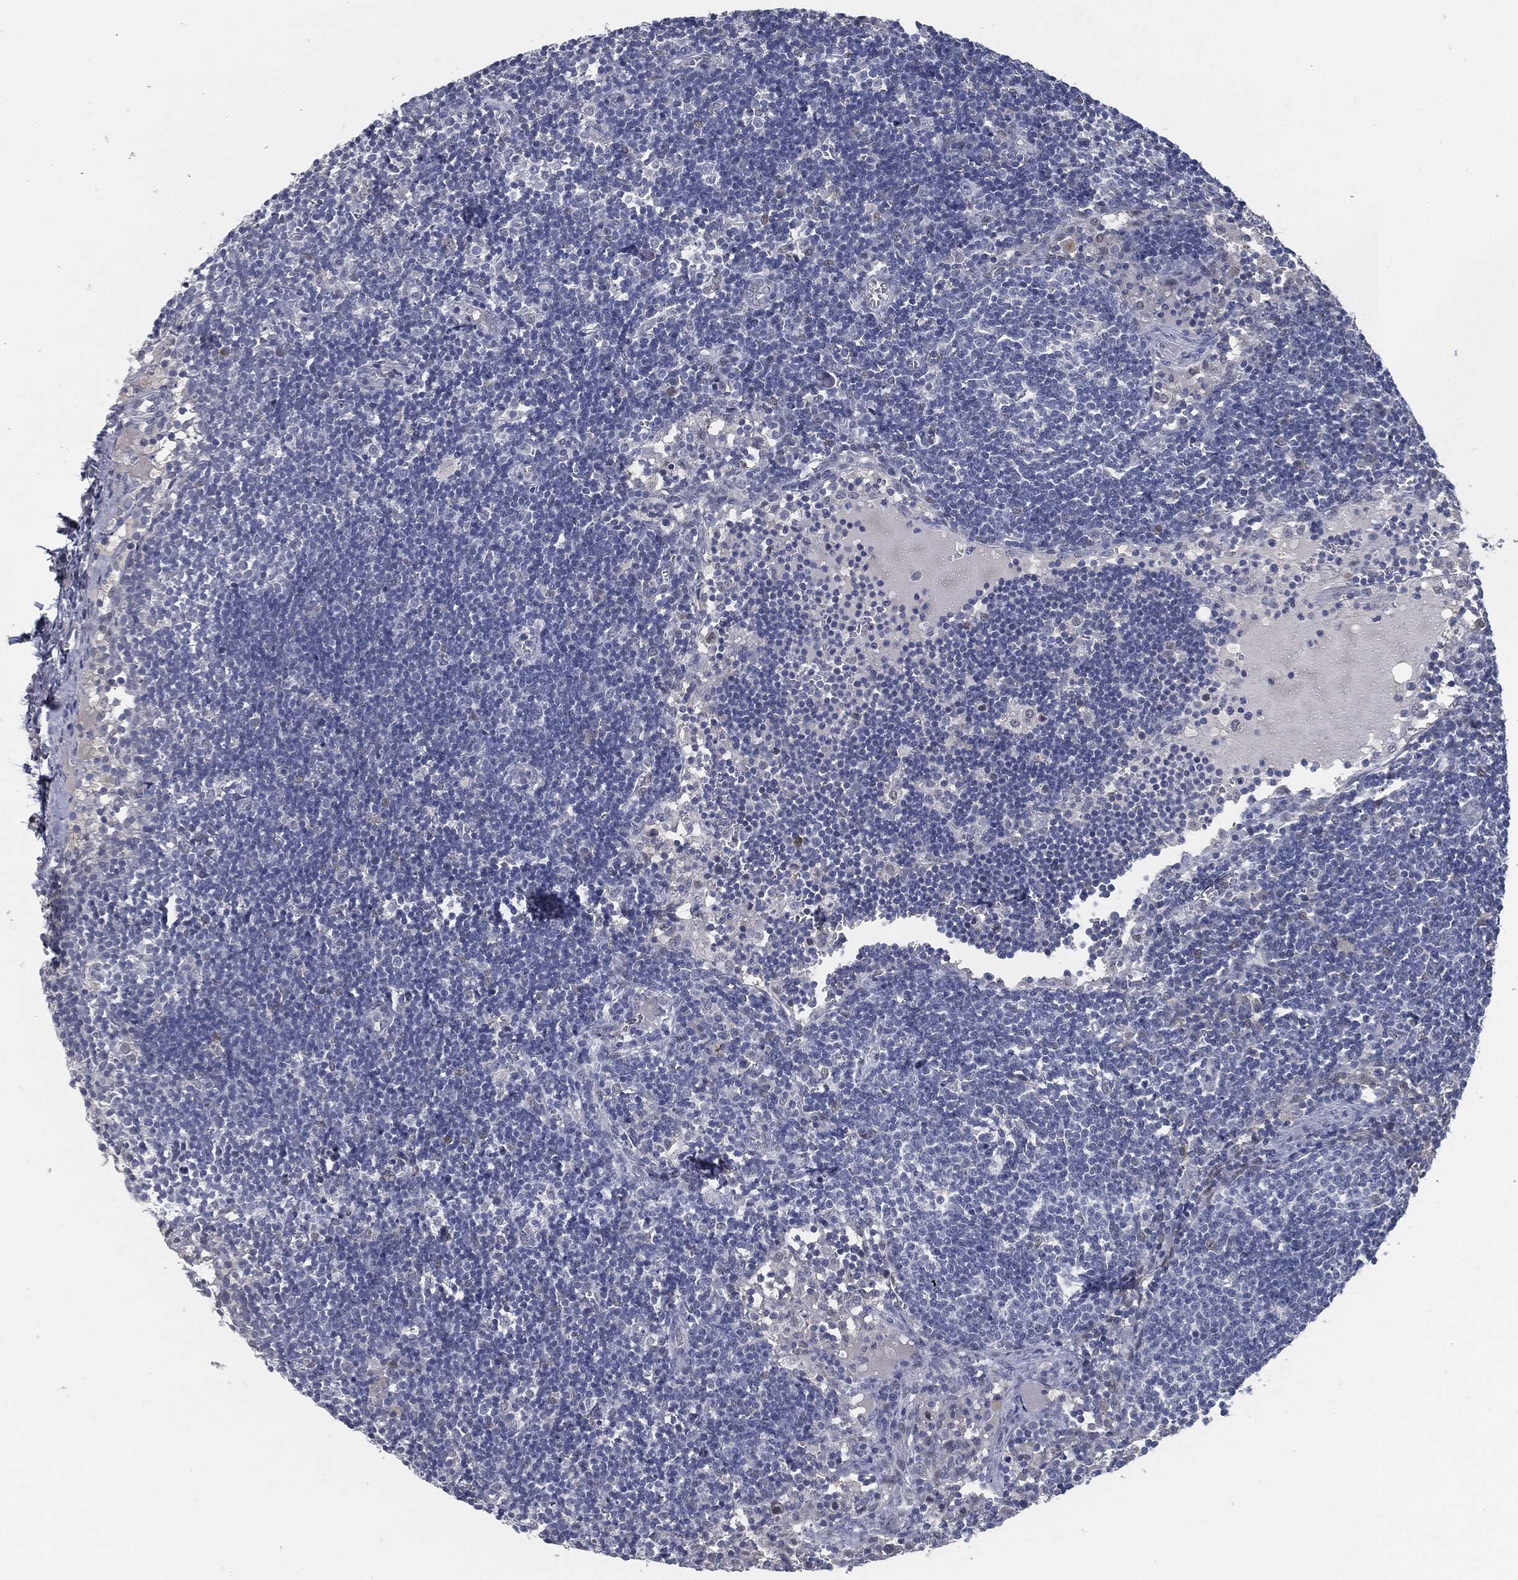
{"staining": {"intensity": "negative", "quantity": "none", "location": "none"}, "tissue": "lymph node", "cell_type": "Germinal center cells", "image_type": "normal", "snomed": [{"axis": "morphology", "description": "Normal tissue, NOS"}, {"axis": "morphology", "description": "Adenocarcinoma, NOS"}, {"axis": "topography", "description": "Lymph node"}, {"axis": "topography", "description": "Pancreas"}], "caption": "DAB immunohistochemical staining of normal lymph node demonstrates no significant positivity in germinal center cells. (DAB (3,3'-diaminobenzidine) IHC with hematoxylin counter stain).", "gene": "PROM1", "patient": {"sex": "female", "age": 58}}